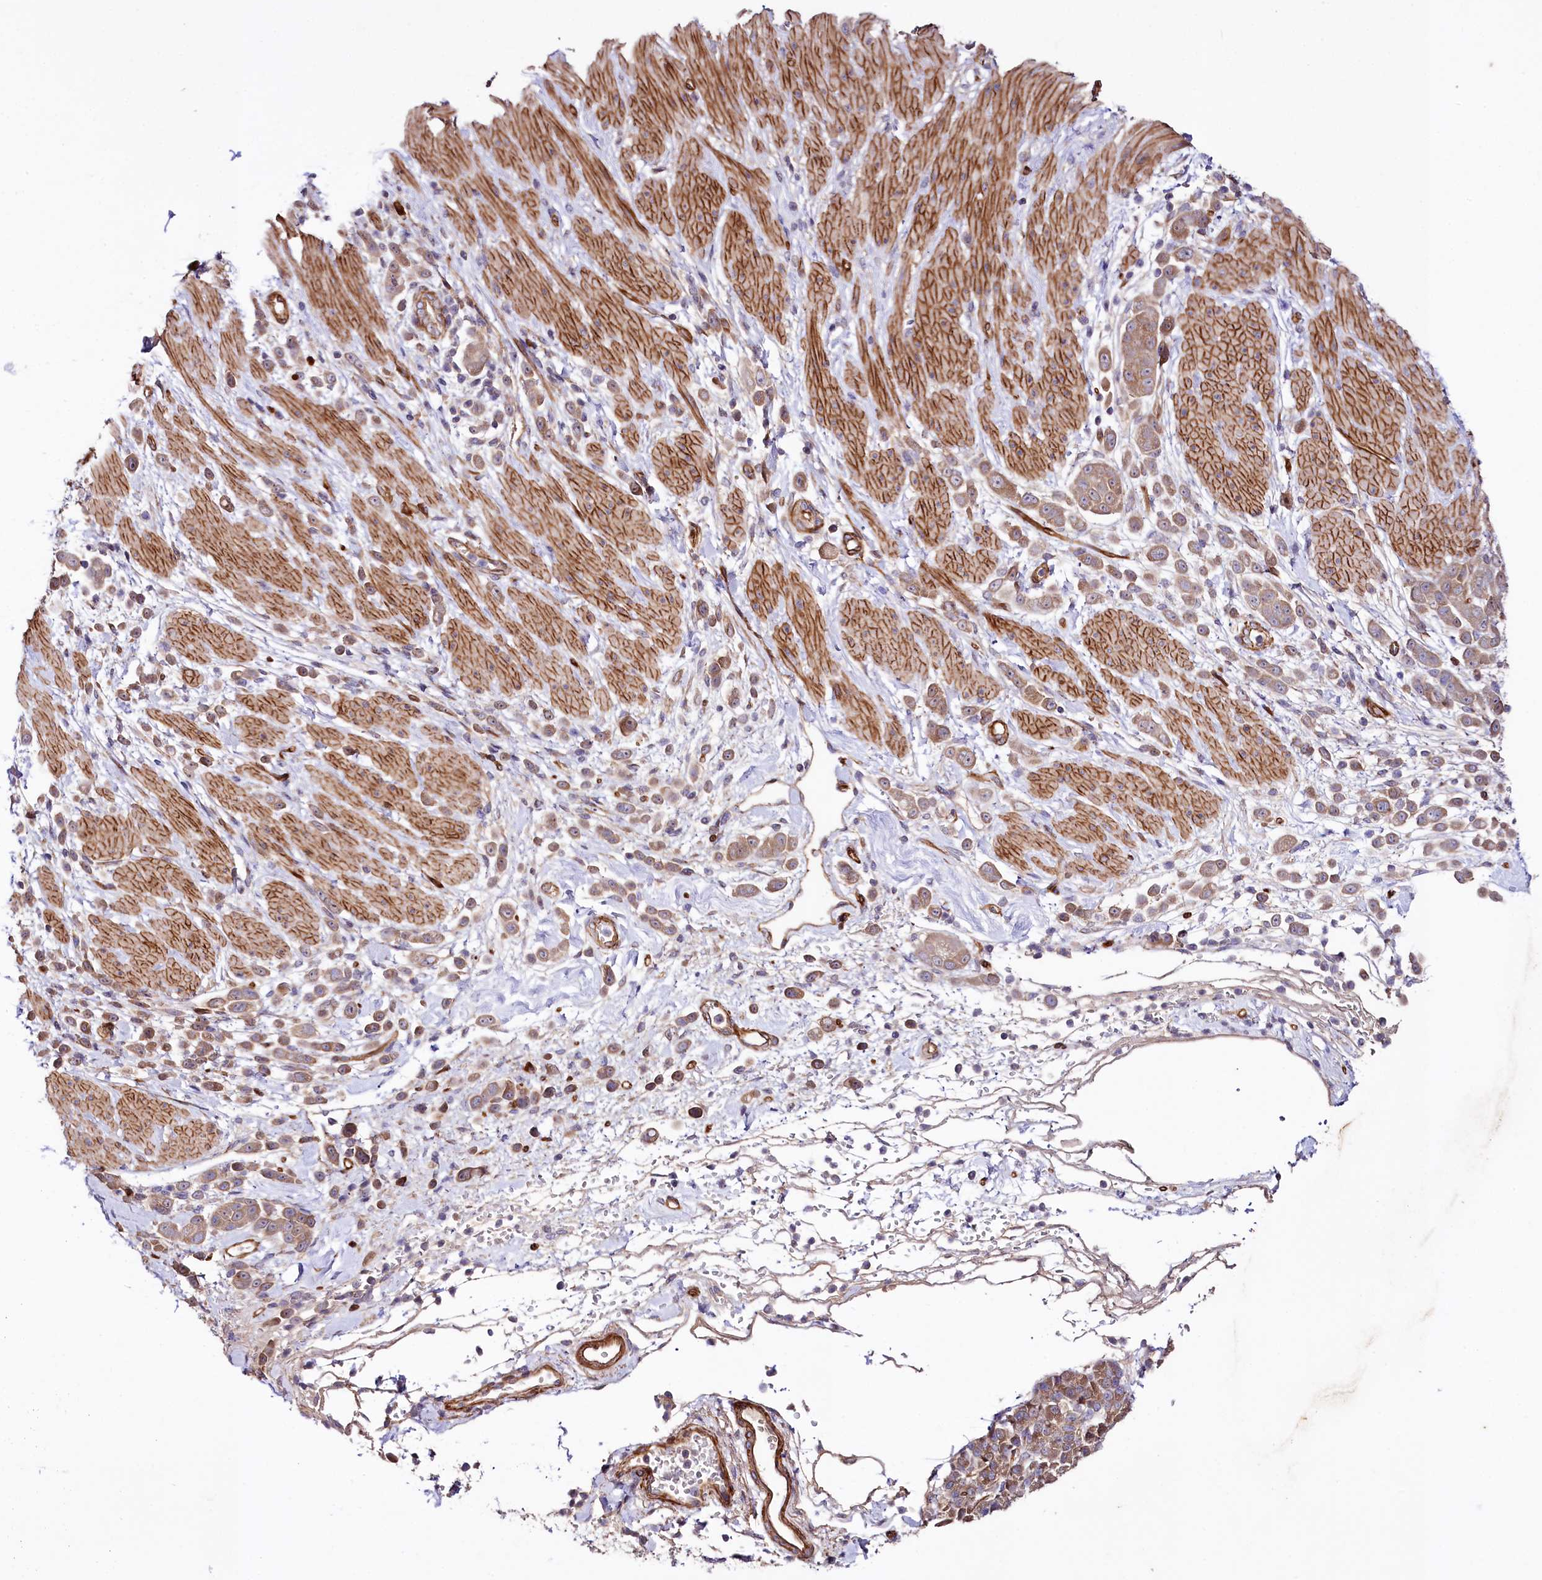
{"staining": {"intensity": "weak", "quantity": ">75%", "location": "cytoplasmic/membranous"}, "tissue": "pancreatic cancer", "cell_type": "Tumor cells", "image_type": "cancer", "snomed": [{"axis": "morphology", "description": "Normal tissue, NOS"}, {"axis": "morphology", "description": "Adenocarcinoma, NOS"}, {"axis": "topography", "description": "Pancreas"}], "caption": "A photomicrograph of human adenocarcinoma (pancreatic) stained for a protein exhibits weak cytoplasmic/membranous brown staining in tumor cells.", "gene": "SPATS2", "patient": {"sex": "female", "age": 64}}